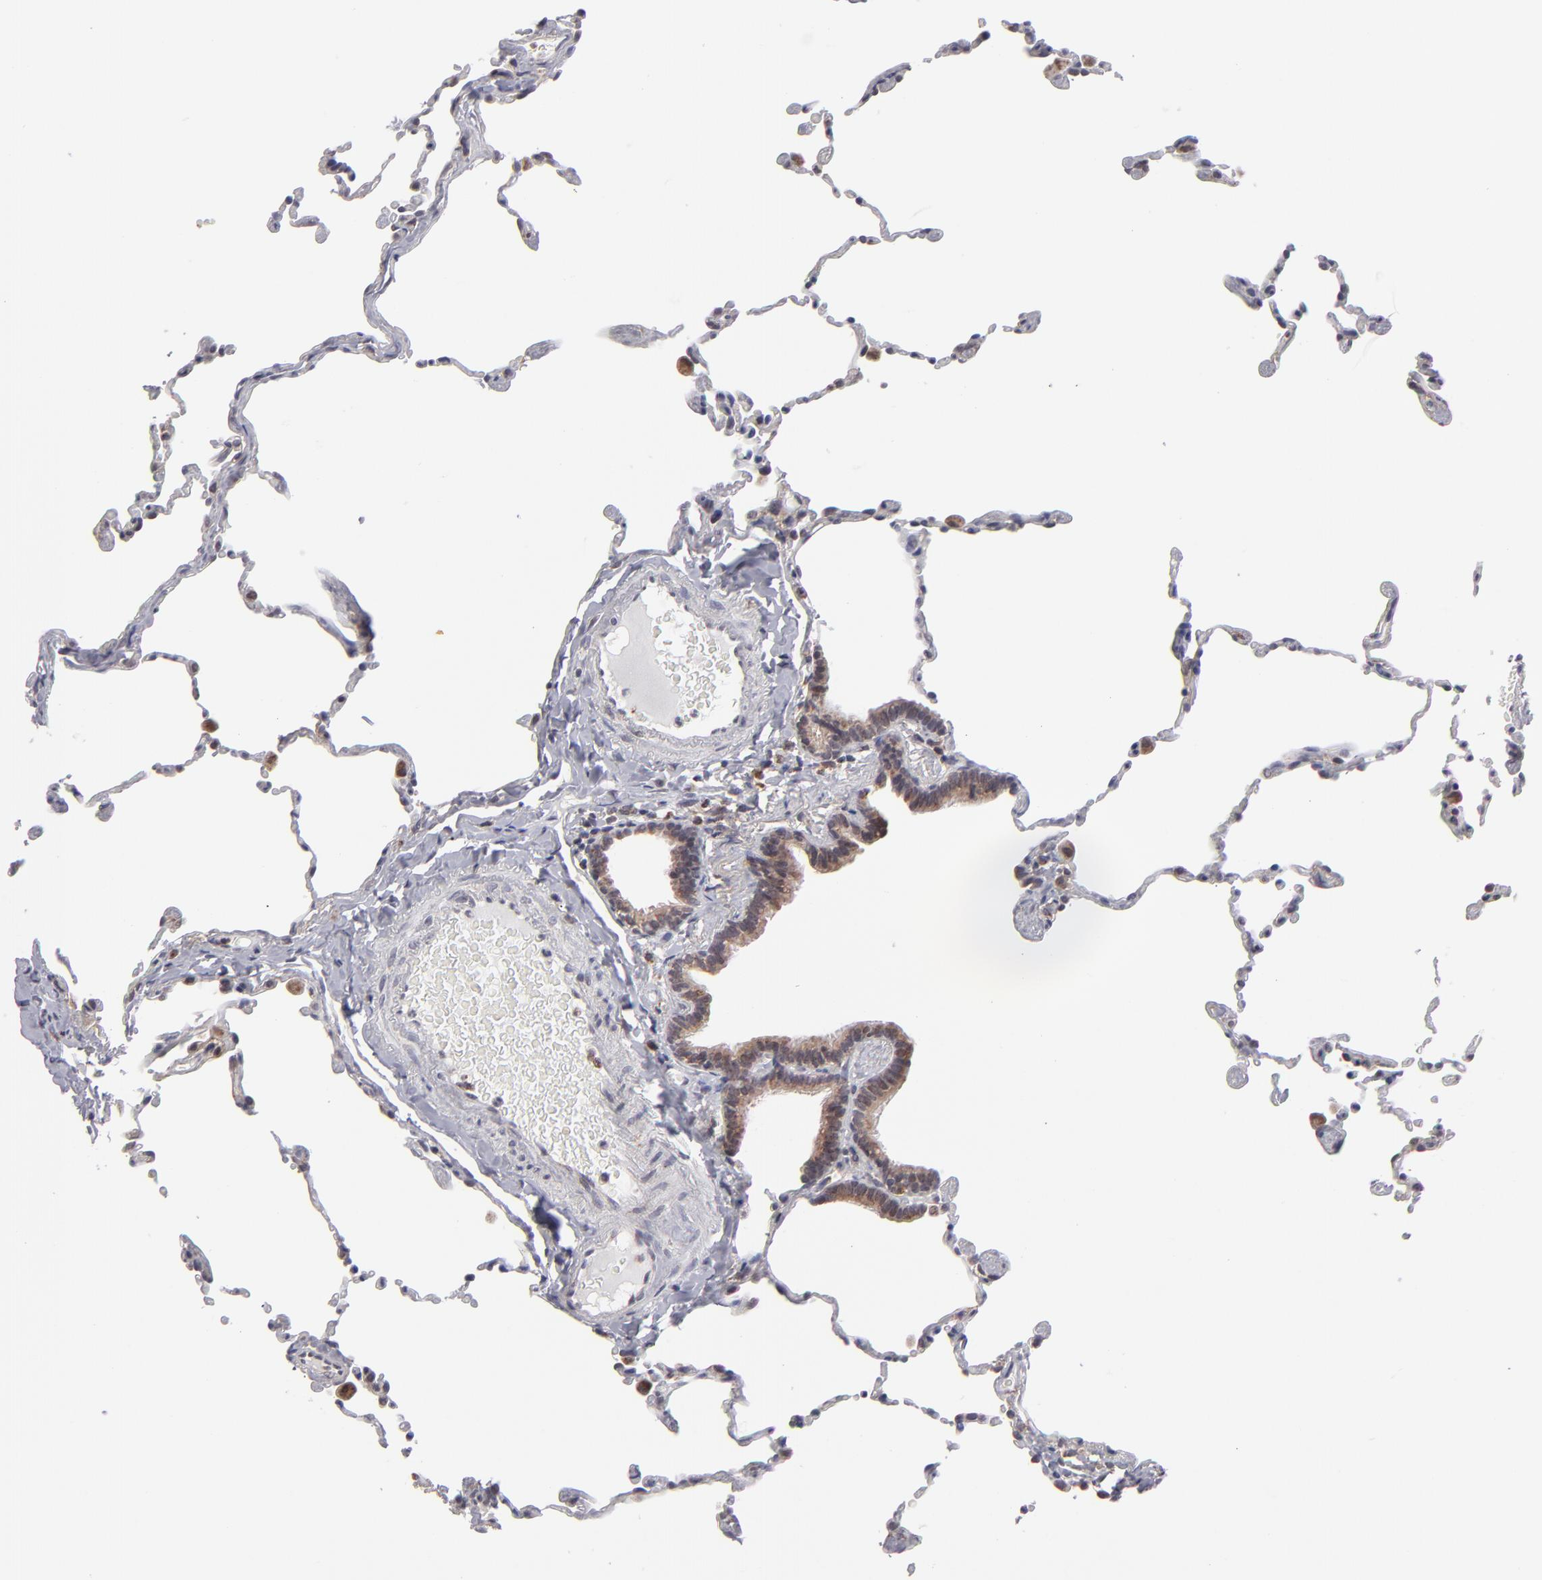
{"staining": {"intensity": "weak", "quantity": "<25%", "location": "cytoplasmic/membranous,nuclear"}, "tissue": "lung", "cell_type": "Alveolar cells", "image_type": "normal", "snomed": [{"axis": "morphology", "description": "Normal tissue, NOS"}, {"axis": "topography", "description": "Lung"}], "caption": "An IHC image of normal lung is shown. There is no staining in alveolar cells of lung. The staining is performed using DAB brown chromogen with nuclei counter-stained in using hematoxylin.", "gene": "SLC15A1", "patient": {"sex": "female", "age": 61}}